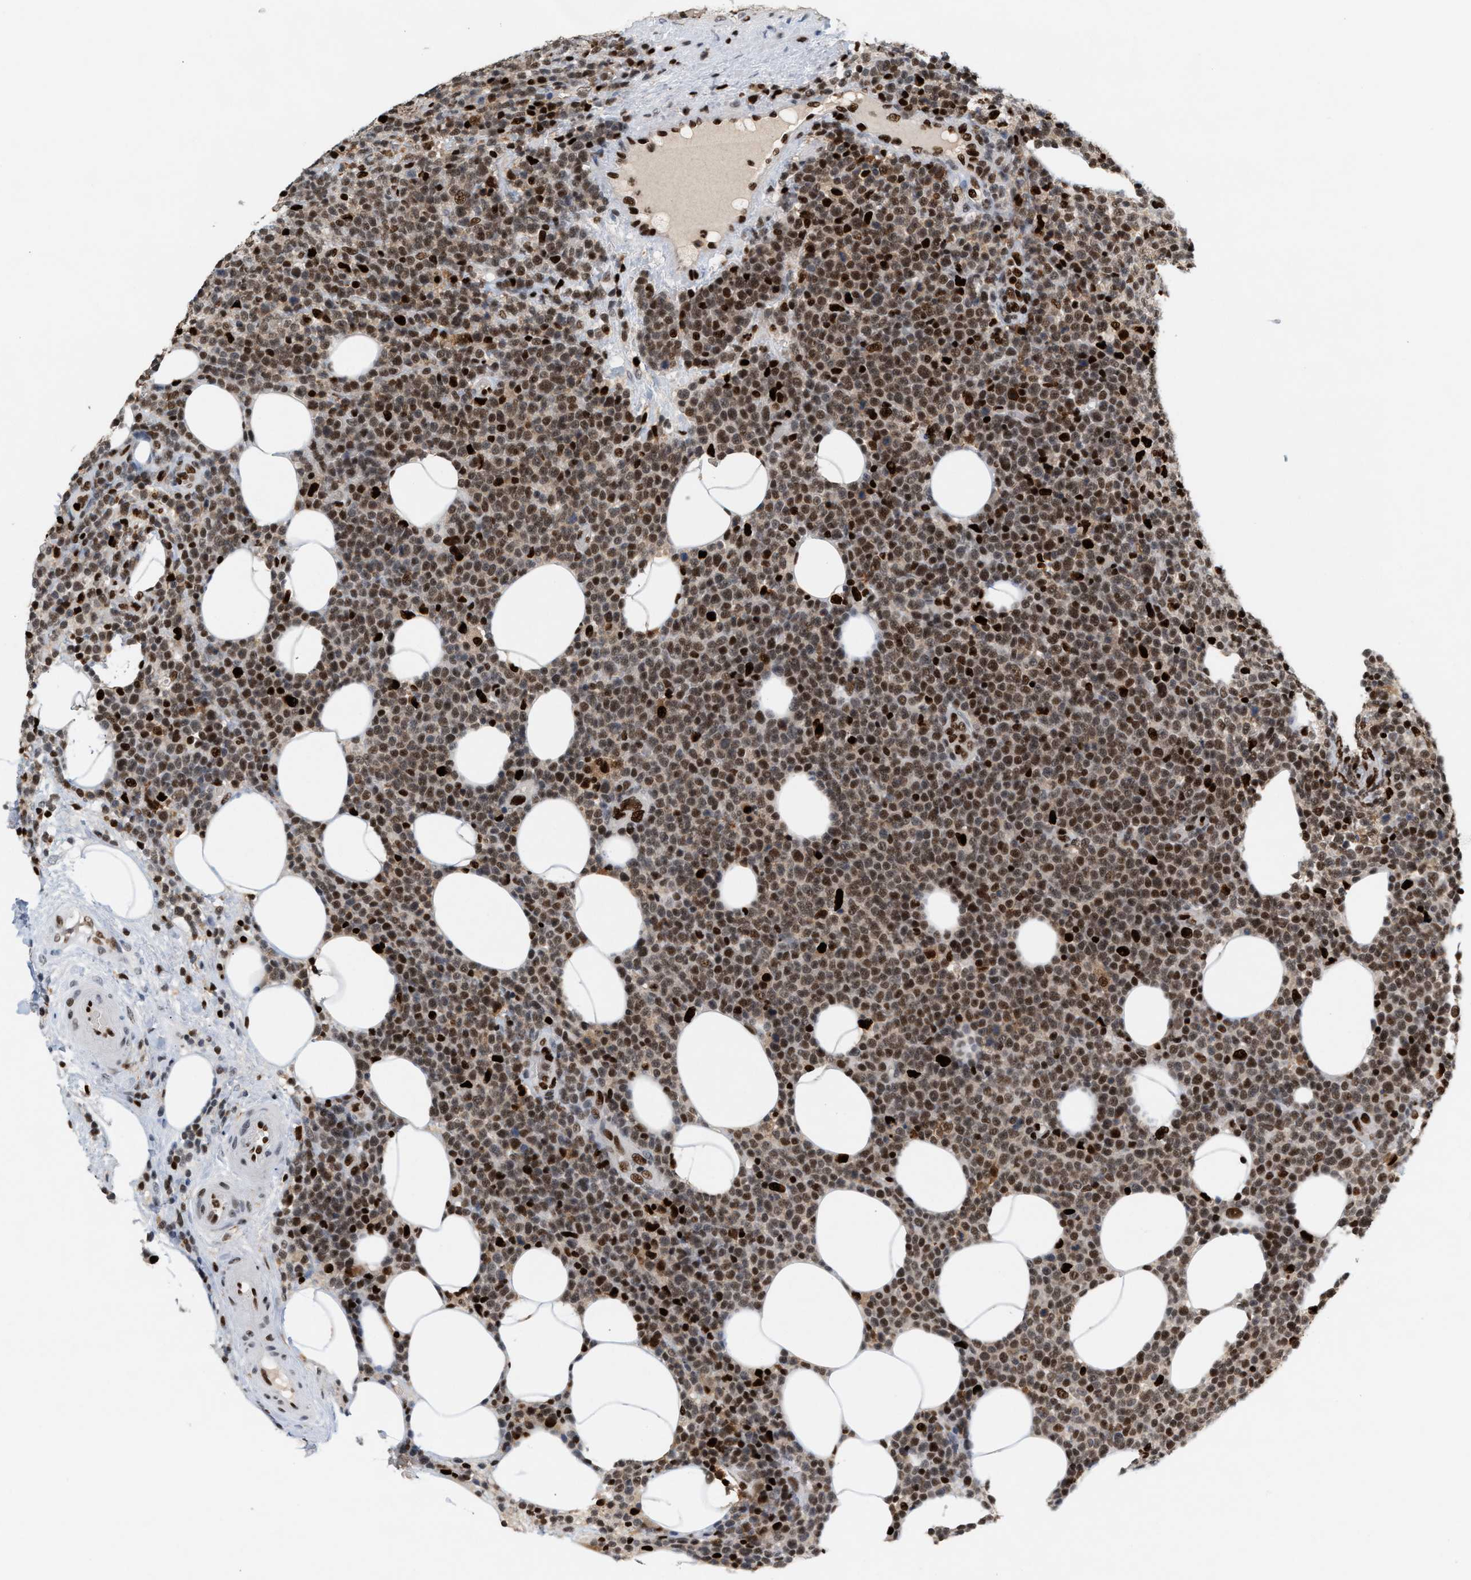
{"staining": {"intensity": "strong", "quantity": "25%-75%", "location": "nuclear"}, "tissue": "lymphoma", "cell_type": "Tumor cells", "image_type": "cancer", "snomed": [{"axis": "morphology", "description": "Malignant lymphoma, non-Hodgkin's type, High grade"}, {"axis": "topography", "description": "Lymph node"}], "caption": "A micrograph of malignant lymphoma, non-Hodgkin's type (high-grade) stained for a protein exhibits strong nuclear brown staining in tumor cells.", "gene": "RNASEK-C17orf49", "patient": {"sex": "male", "age": 61}}